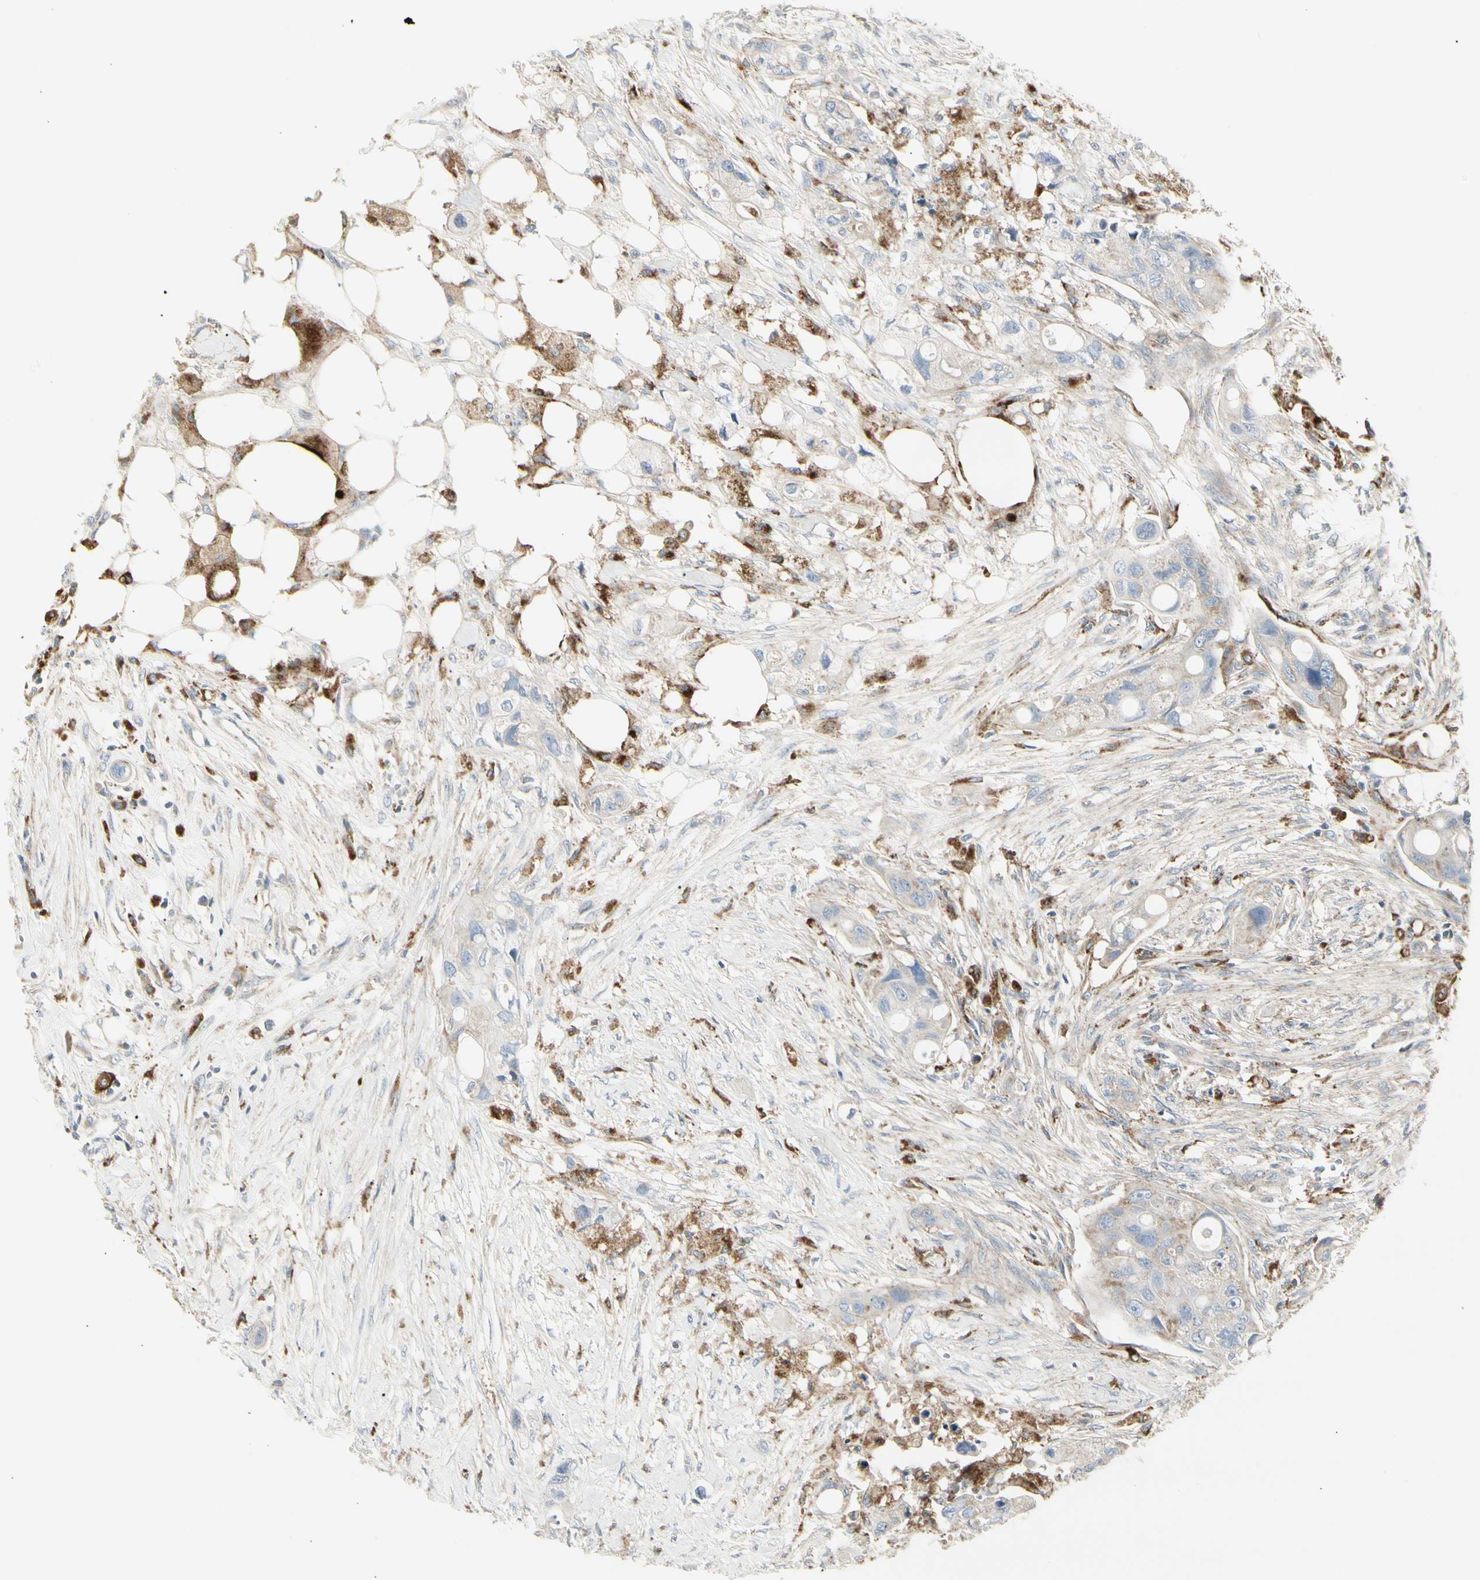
{"staining": {"intensity": "negative", "quantity": "none", "location": "none"}, "tissue": "colorectal cancer", "cell_type": "Tumor cells", "image_type": "cancer", "snomed": [{"axis": "morphology", "description": "Adenocarcinoma, NOS"}, {"axis": "topography", "description": "Colon"}], "caption": "The histopathology image exhibits no staining of tumor cells in colorectal adenocarcinoma.", "gene": "ATP6V1B2", "patient": {"sex": "female", "age": 57}}